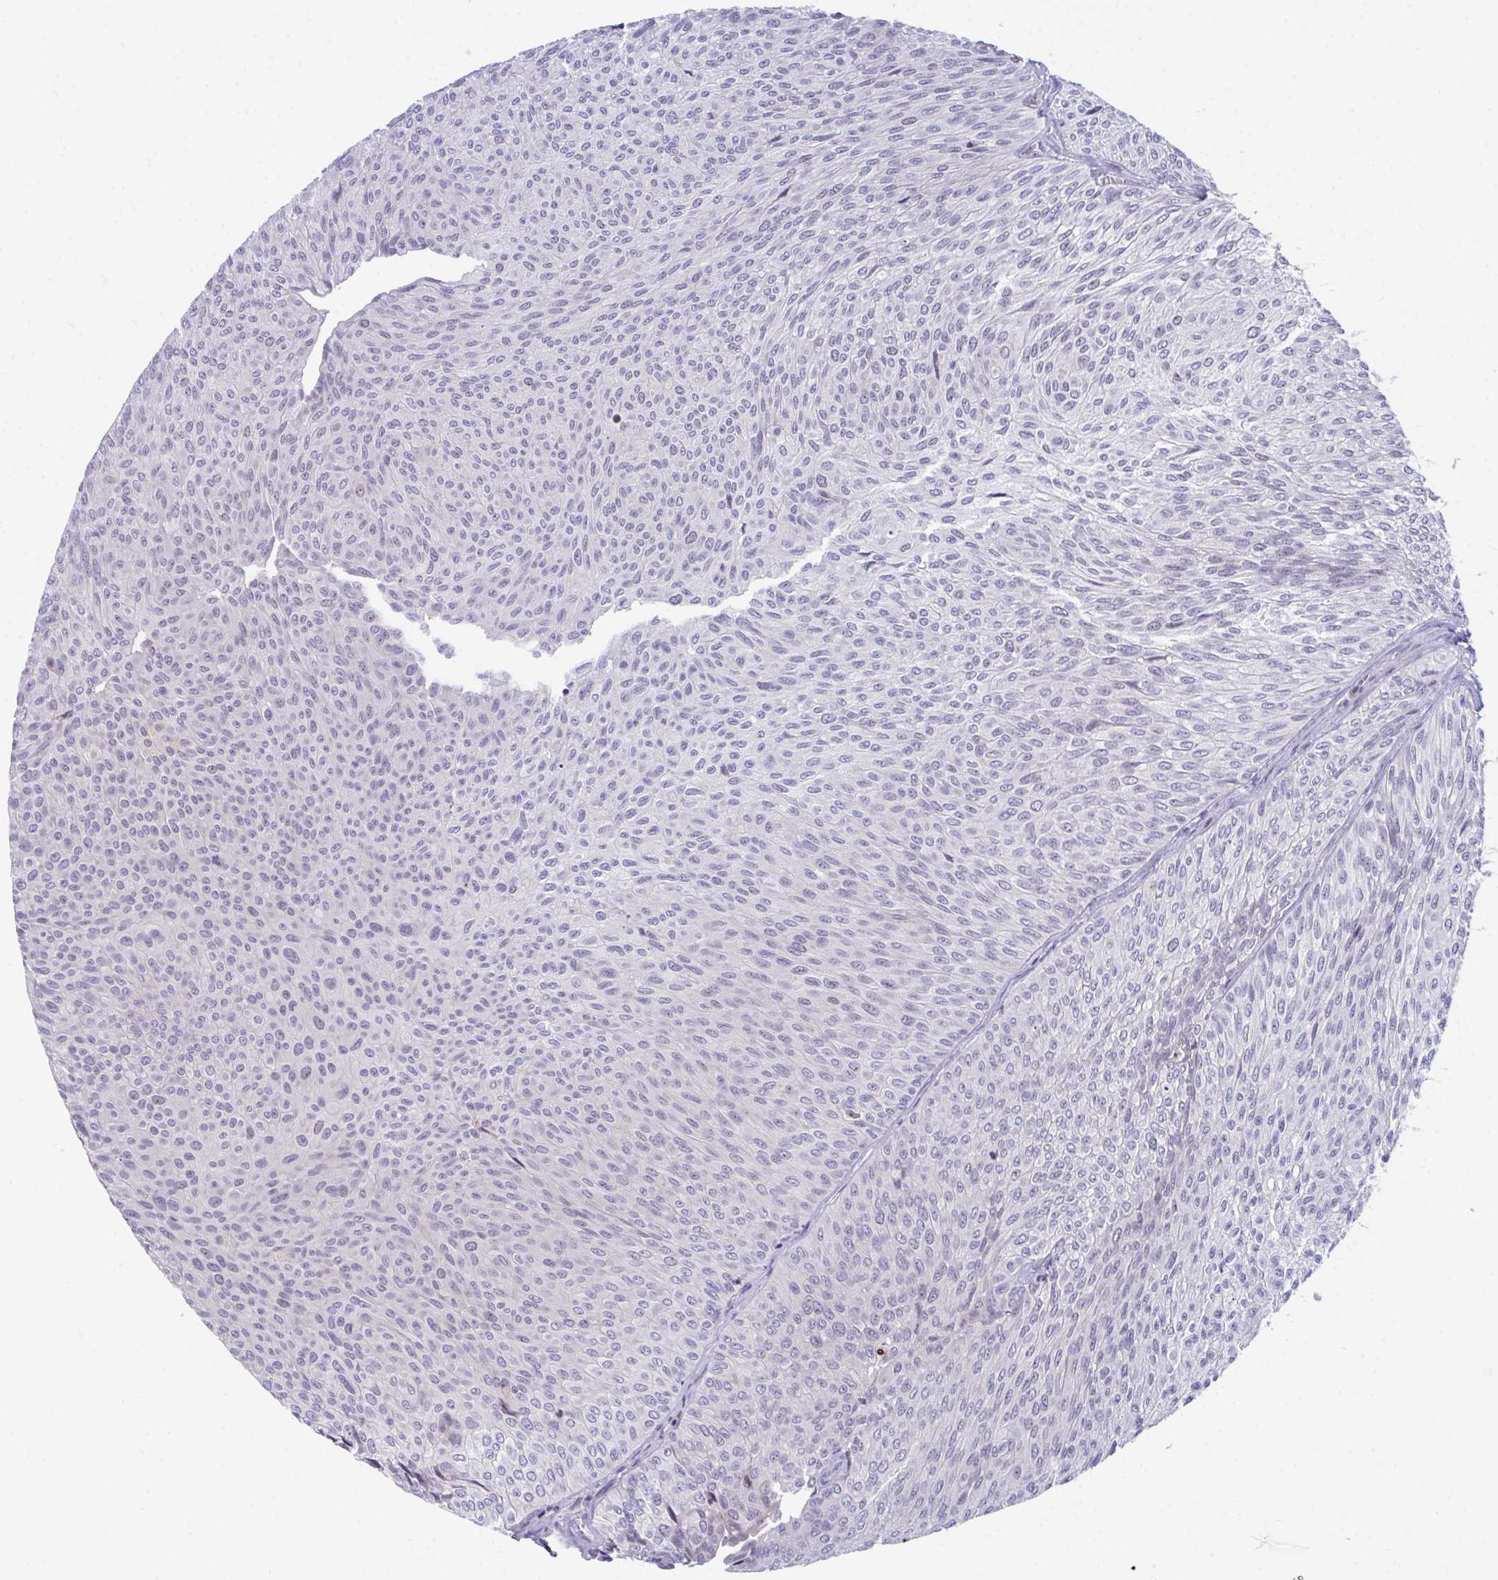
{"staining": {"intensity": "negative", "quantity": "none", "location": "none"}, "tissue": "urothelial cancer", "cell_type": "Tumor cells", "image_type": "cancer", "snomed": [{"axis": "morphology", "description": "Urothelial carcinoma, Low grade"}, {"axis": "topography", "description": "Urinary bladder"}], "caption": "Human urothelial cancer stained for a protein using IHC reveals no staining in tumor cells.", "gene": "CENPQ", "patient": {"sex": "male", "age": 91}}